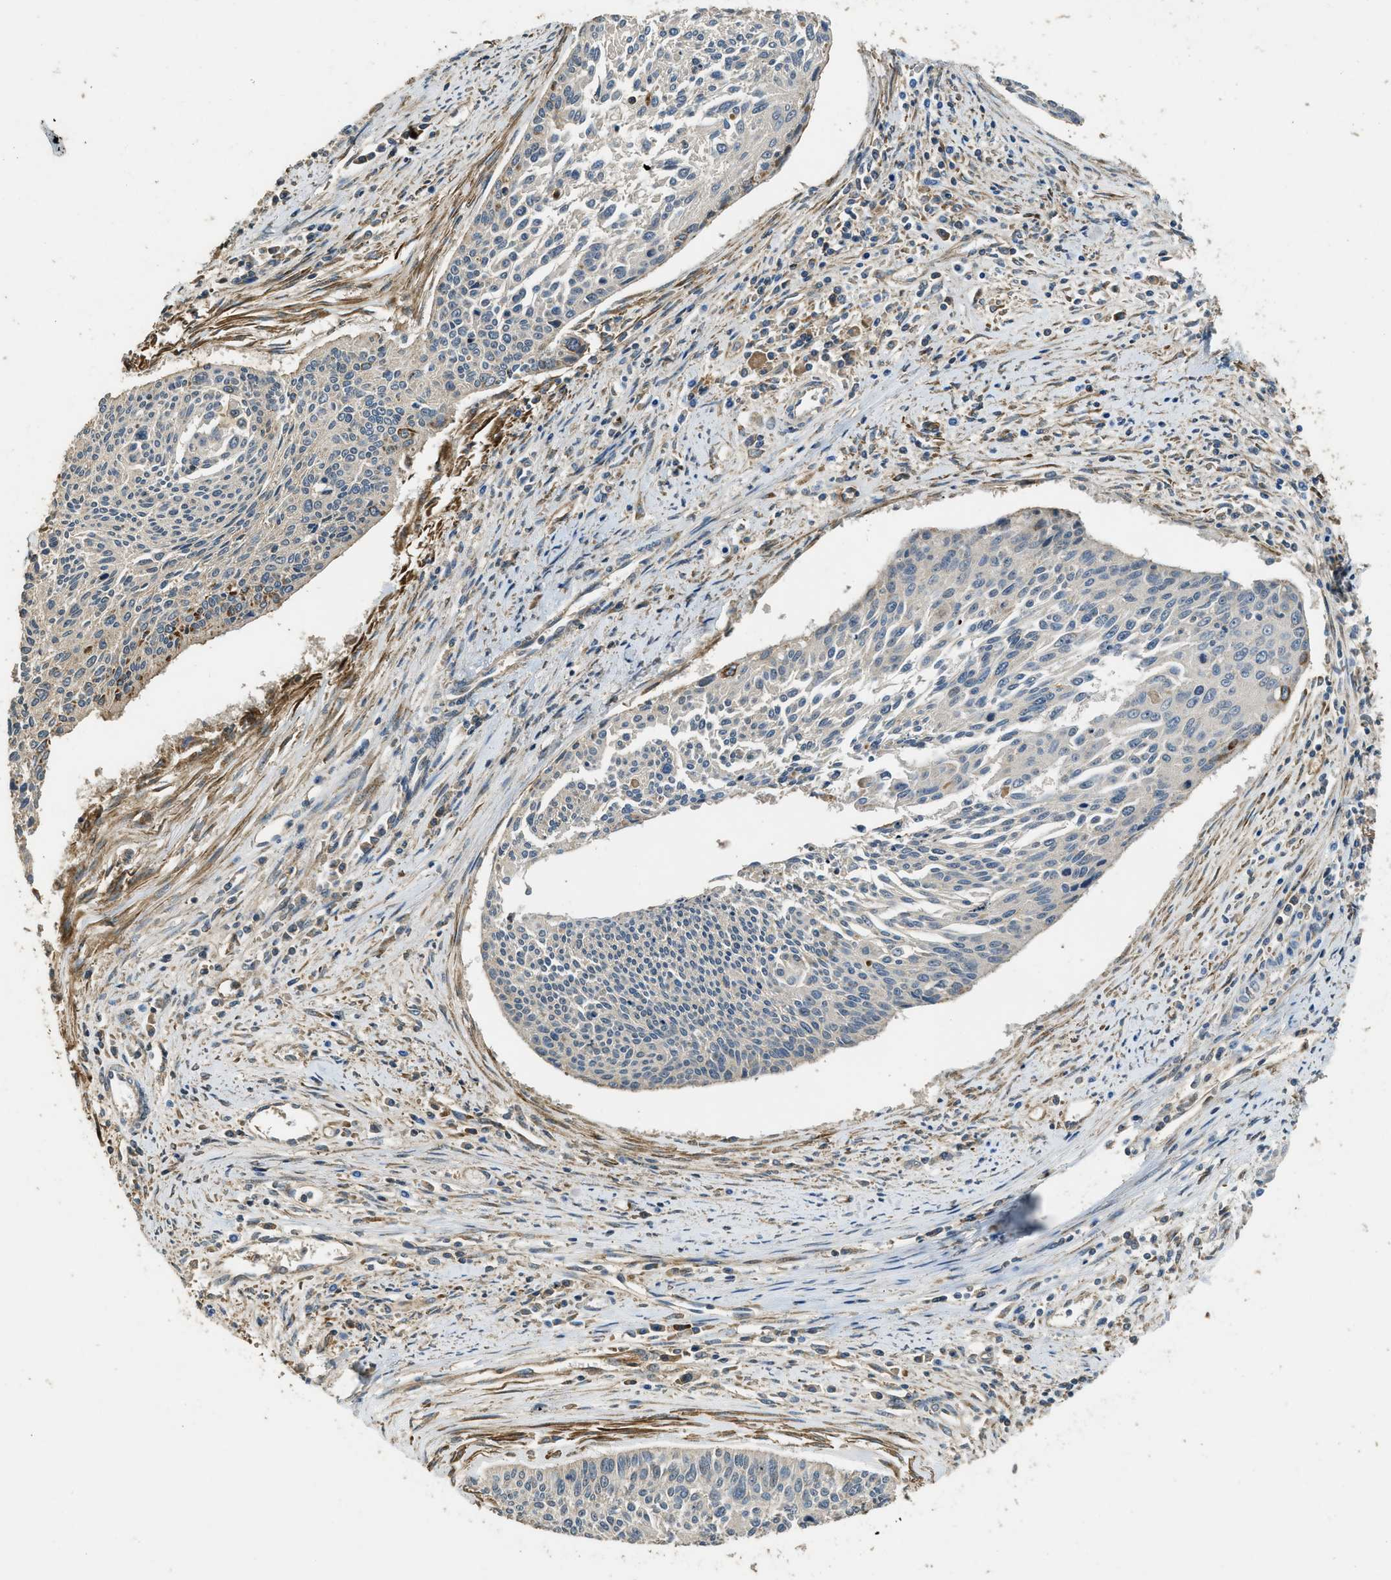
{"staining": {"intensity": "weak", "quantity": "<25%", "location": "cytoplasmic/membranous"}, "tissue": "cervical cancer", "cell_type": "Tumor cells", "image_type": "cancer", "snomed": [{"axis": "morphology", "description": "Squamous cell carcinoma, NOS"}, {"axis": "topography", "description": "Cervix"}], "caption": "Tumor cells show no significant protein expression in cervical cancer (squamous cell carcinoma).", "gene": "PPP6R3", "patient": {"sex": "female", "age": 55}}